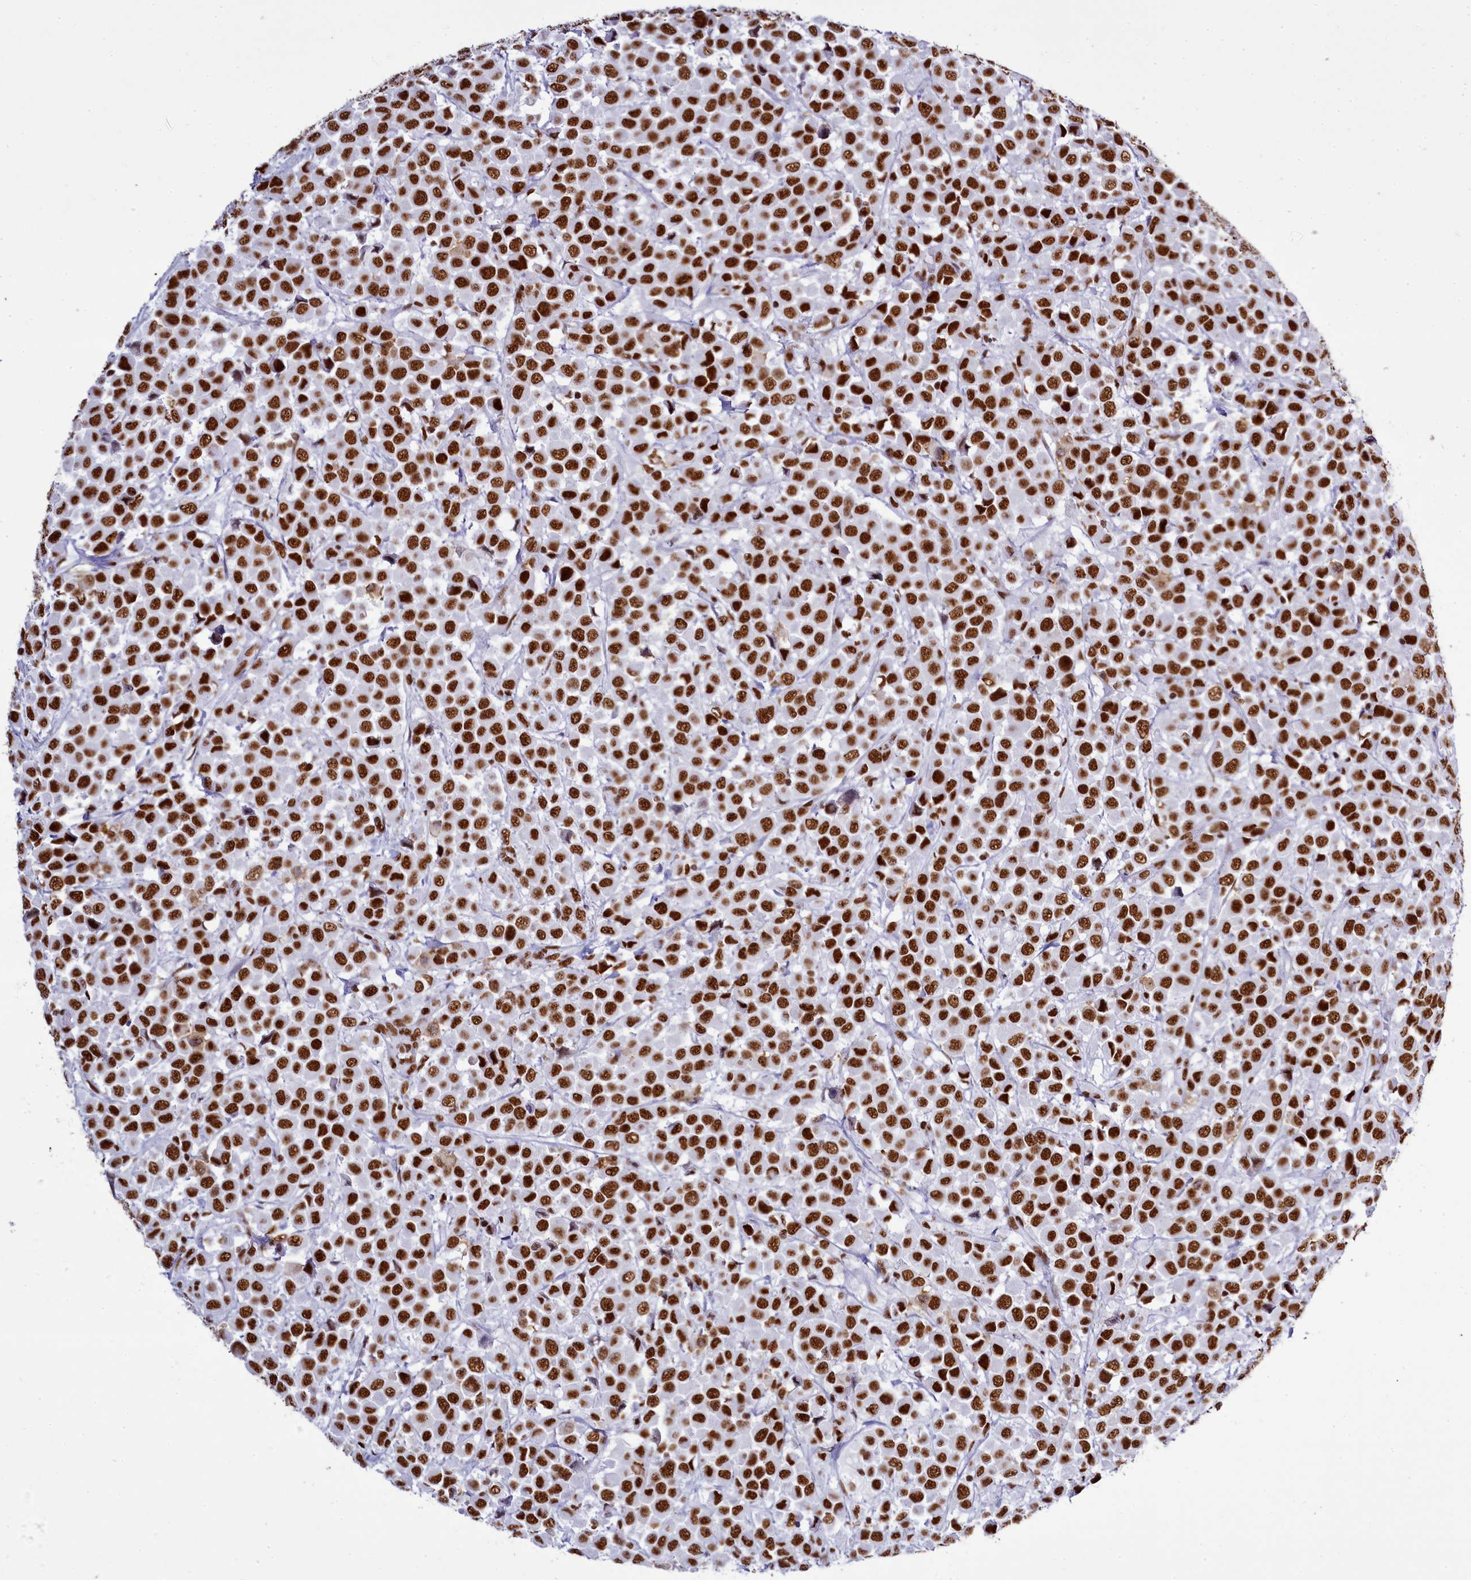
{"staining": {"intensity": "strong", "quantity": ">75%", "location": "nuclear"}, "tissue": "breast cancer", "cell_type": "Tumor cells", "image_type": "cancer", "snomed": [{"axis": "morphology", "description": "Duct carcinoma"}, {"axis": "topography", "description": "Breast"}], "caption": "Immunohistochemistry (DAB) staining of human breast cancer (intraductal carcinoma) displays strong nuclear protein expression in approximately >75% of tumor cells.", "gene": "RALY", "patient": {"sex": "female", "age": 61}}